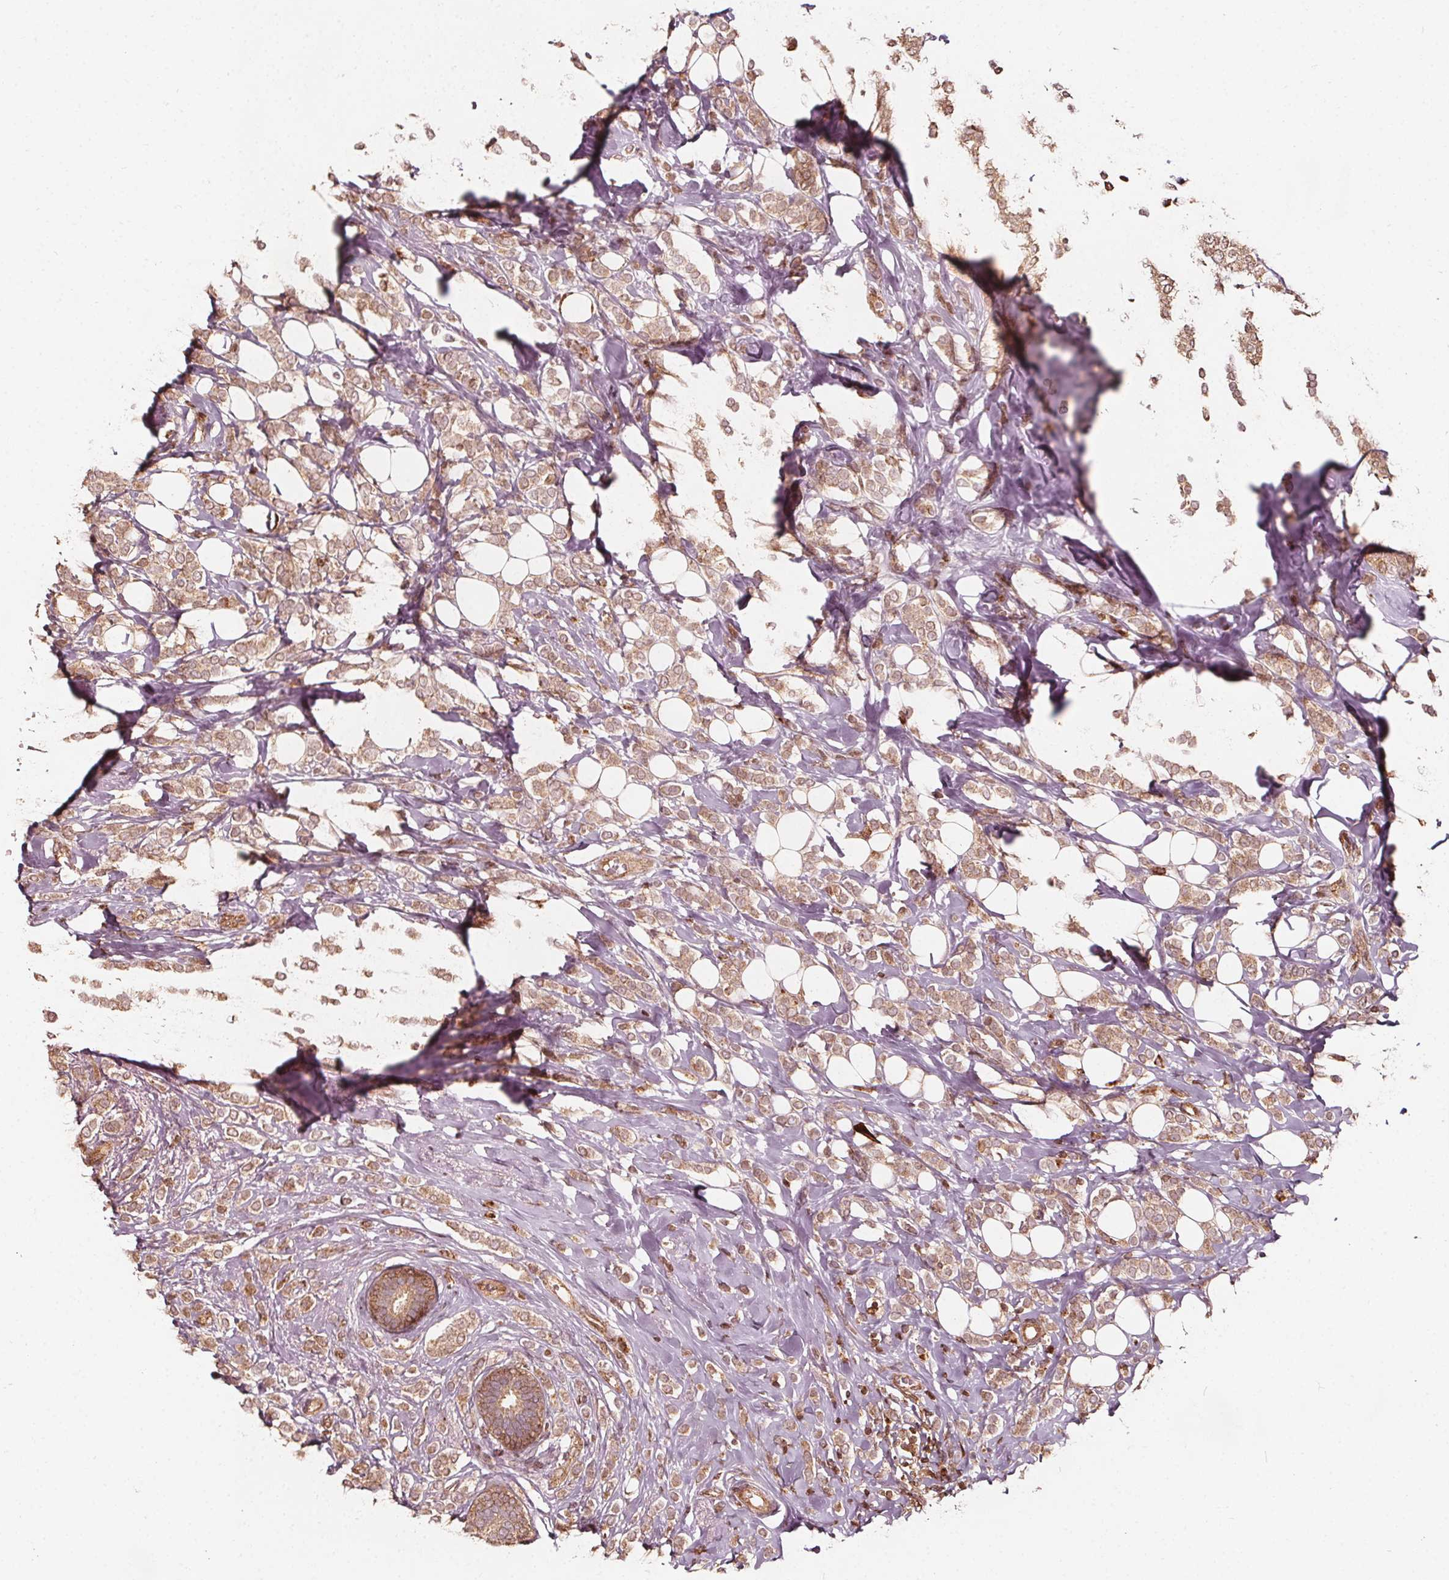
{"staining": {"intensity": "weak", "quantity": ">75%", "location": "cytoplasmic/membranous"}, "tissue": "breast cancer", "cell_type": "Tumor cells", "image_type": "cancer", "snomed": [{"axis": "morphology", "description": "Lobular carcinoma"}, {"axis": "topography", "description": "Breast"}], "caption": "A photomicrograph of human breast cancer stained for a protein reveals weak cytoplasmic/membranous brown staining in tumor cells.", "gene": "AIP", "patient": {"sex": "female", "age": 49}}